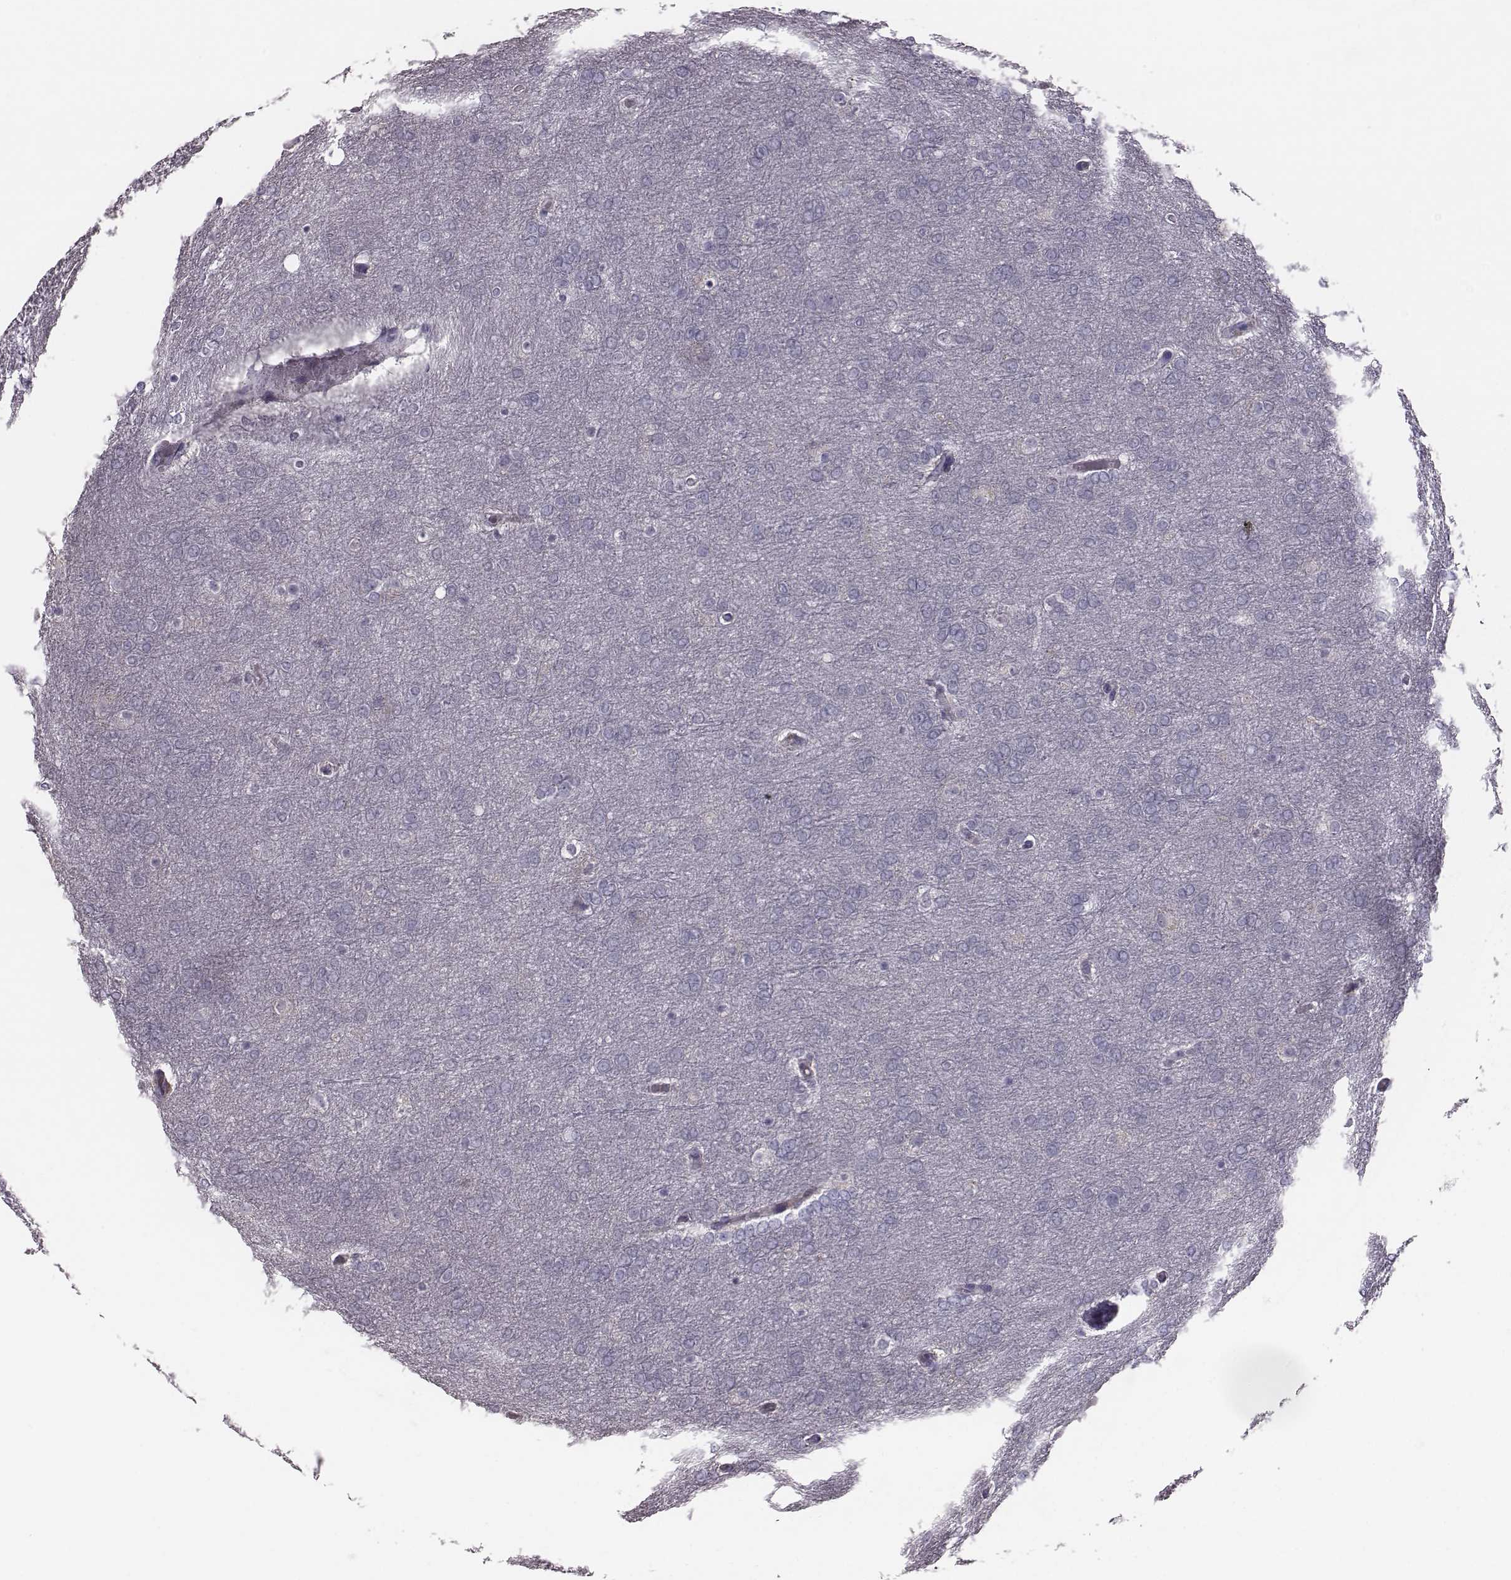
{"staining": {"intensity": "negative", "quantity": "none", "location": "none"}, "tissue": "glioma", "cell_type": "Tumor cells", "image_type": "cancer", "snomed": [{"axis": "morphology", "description": "Glioma, malignant, High grade"}, {"axis": "topography", "description": "Brain"}], "caption": "Immunohistochemical staining of human malignant glioma (high-grade) shows no significant staining in tumor cells. Brightfield microscopy of immunohistochemistry stained with DAB (brown) and hematoxylin (blue), captured at high magnification.", "gene": "CRISP1", "patient": {"sex": "female", "age": 61}}